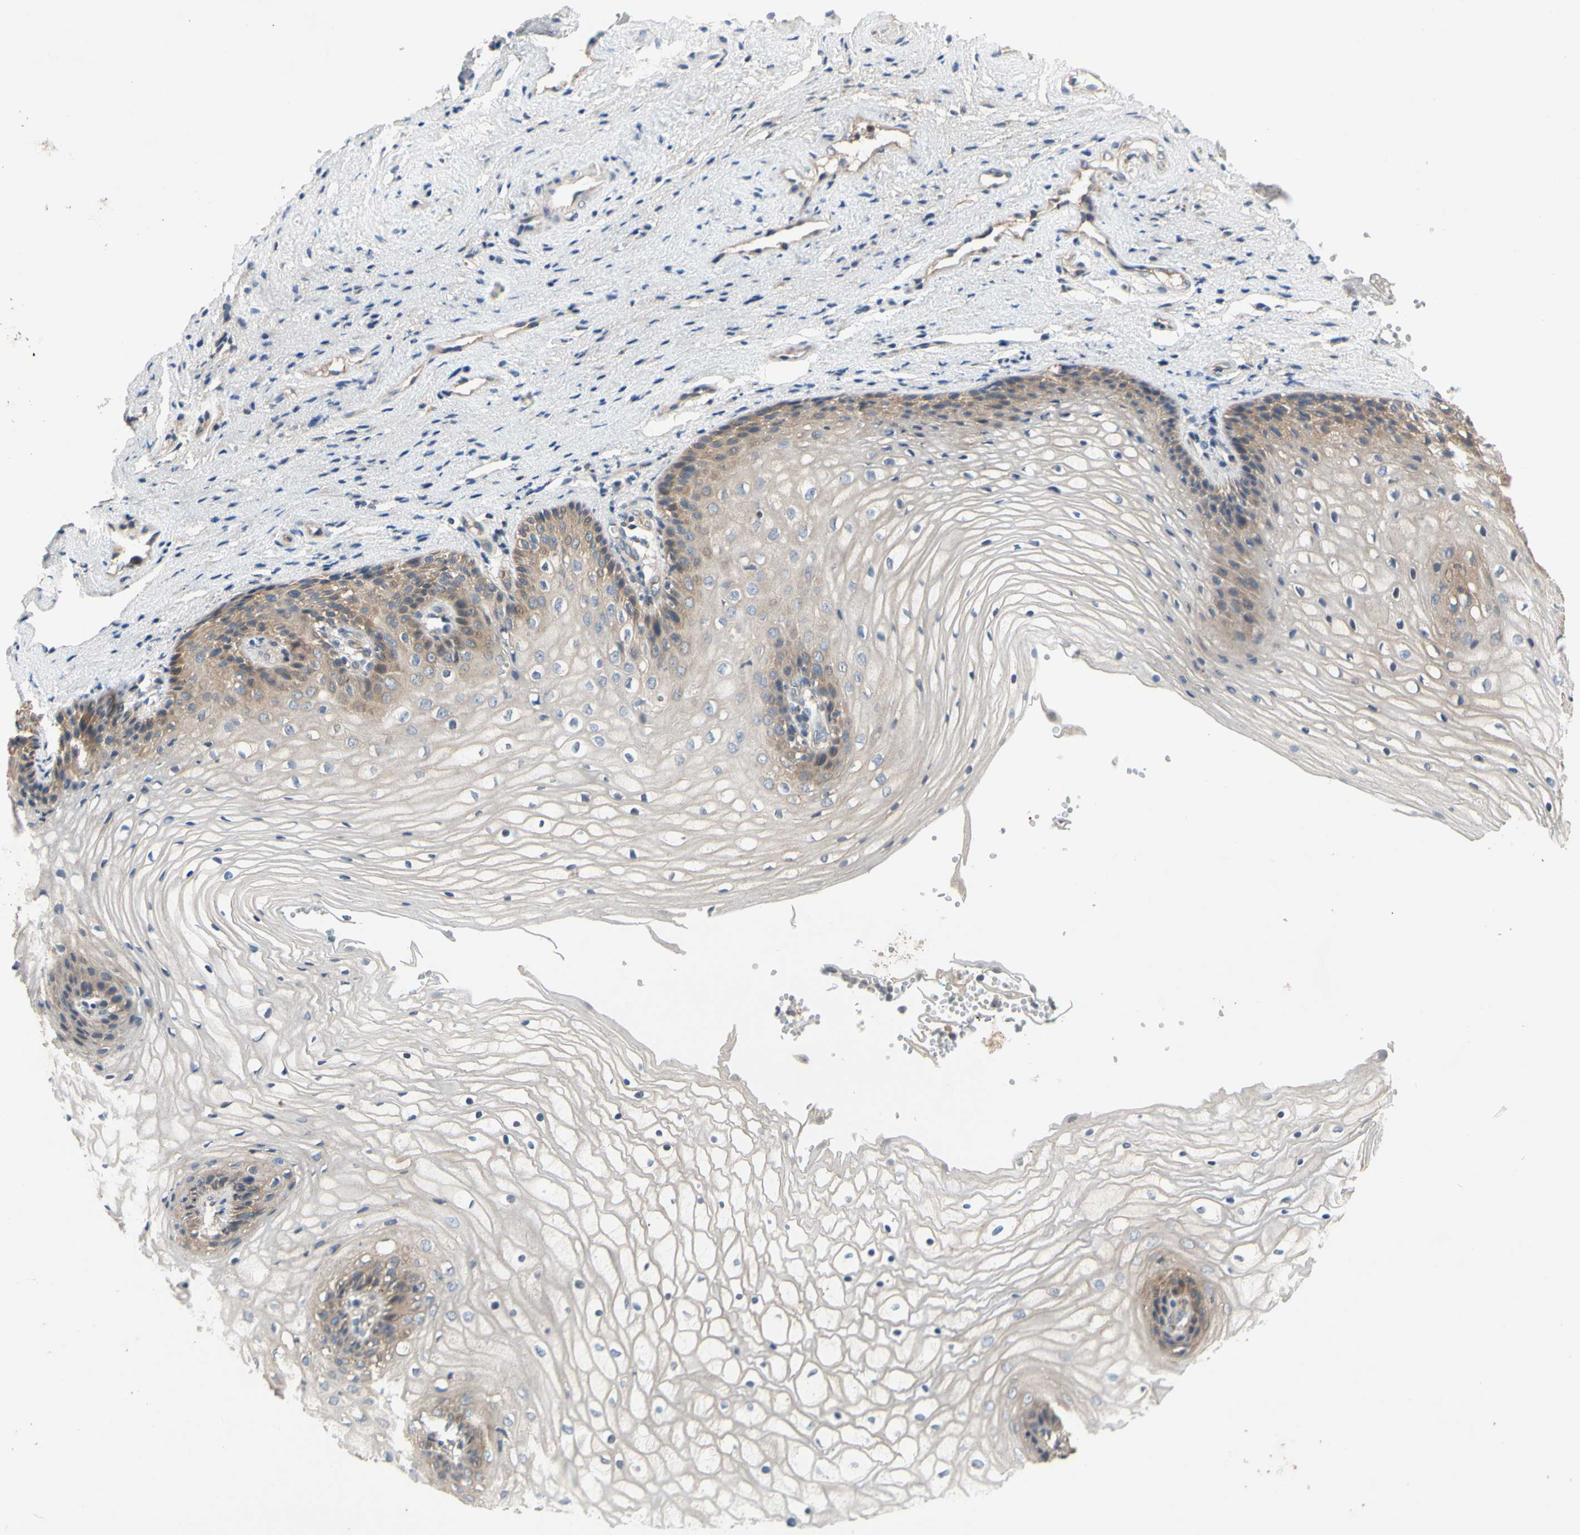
{"staining": {"intensity": "moderate", "quantity": "<25%", "location": "cytoplasmic/membranous"}, "tissue": "vagina", "cell_type": "Squamous epithelial cells", "image_type": "normal", "snomed": [{"axis": "morphology", "description": "Normal tissue, NOS"}, {"axis": "topography", "description": "Vagina"}], "caption": "Immunohistochemistry (IHC) photomicrograph of normal vagina: vagina stained using immunohistochemistry shows low levels of moderate protein expression localized specifically in the cytoplasmic/membranous of squamous epithelial cells, appearing as a cytoplasmic/membranous brown color.", "gene": "MBTPS2", "patient": {"sex": "female", "age": 34}}